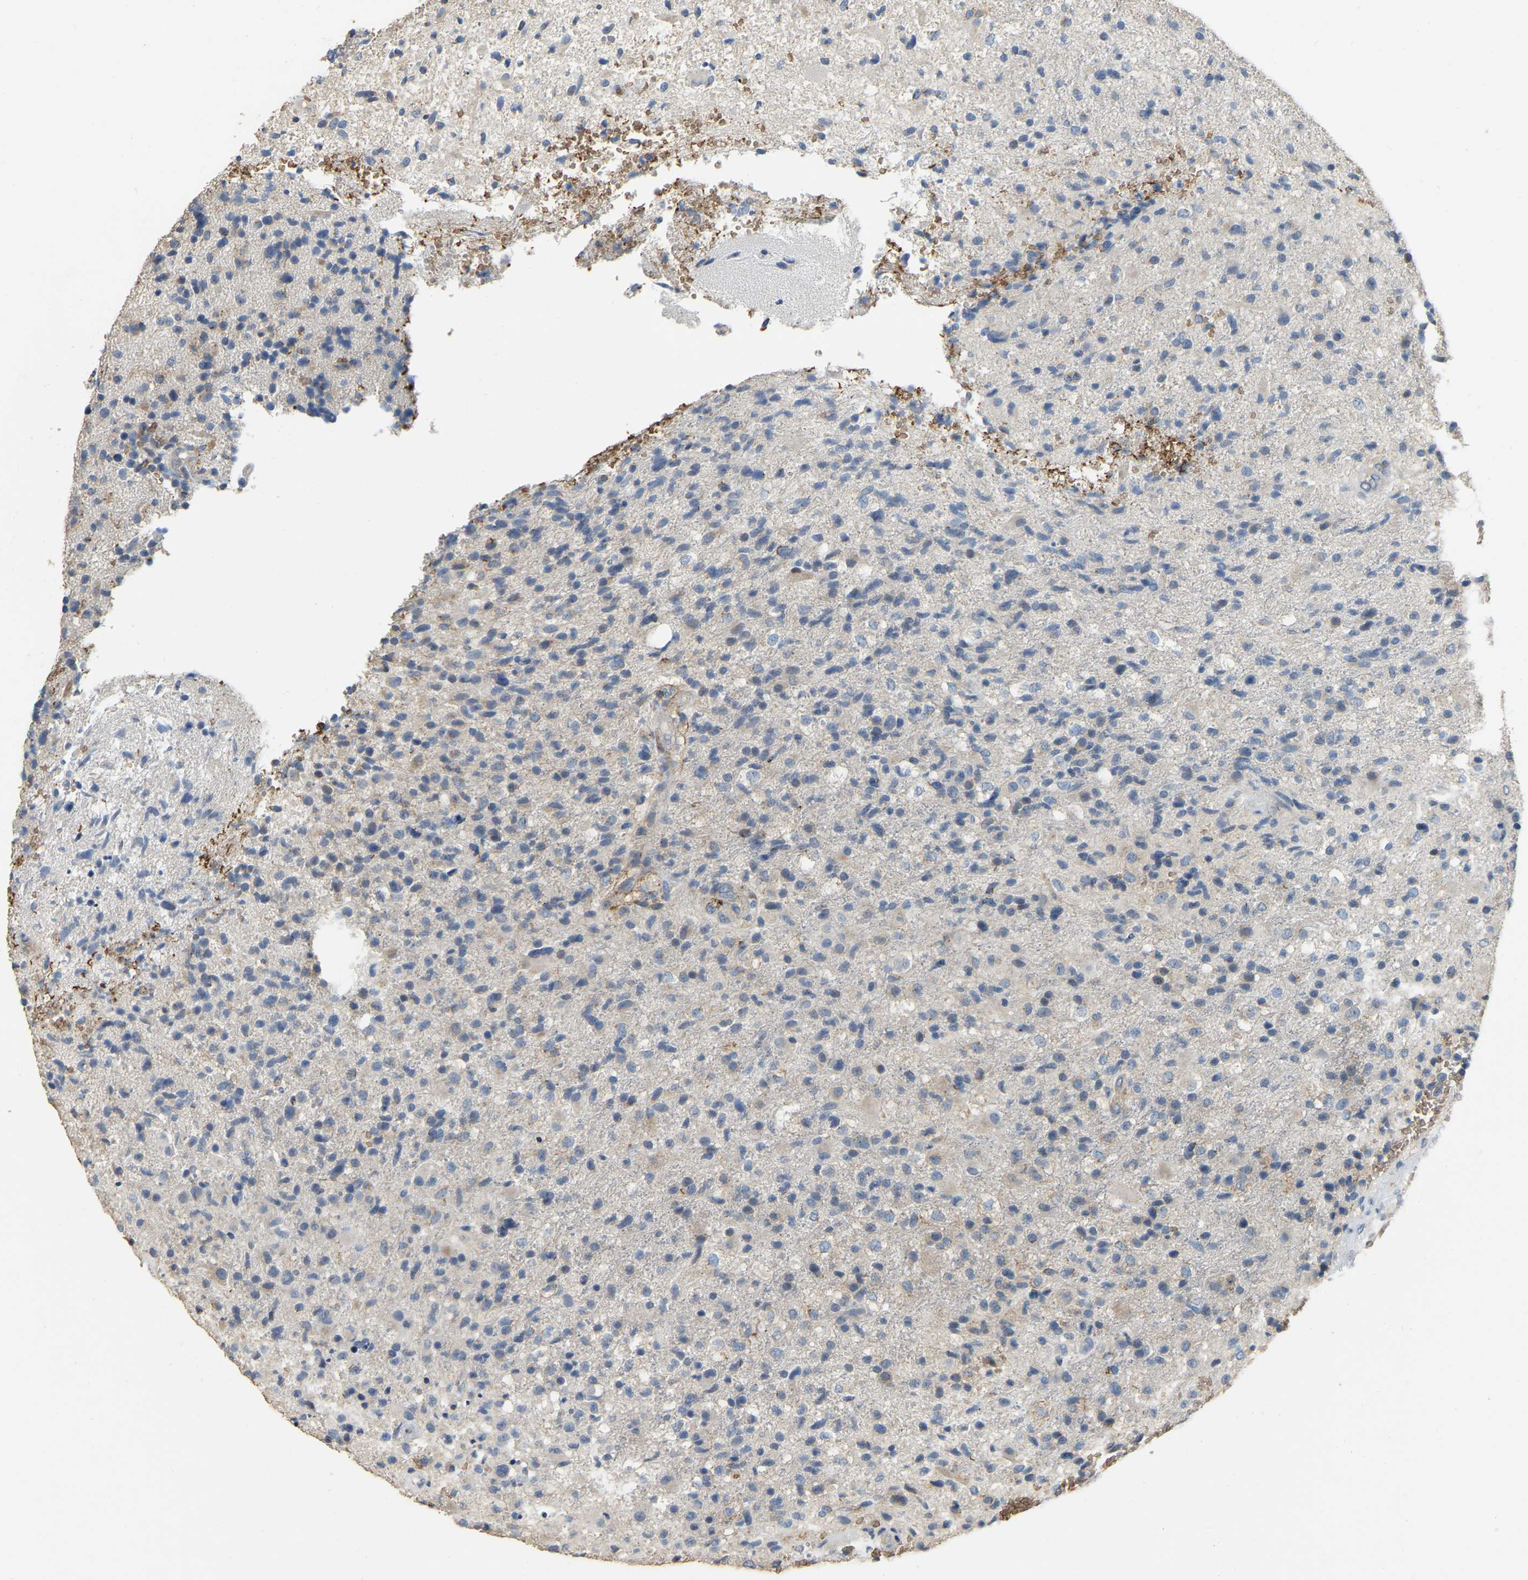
{"staining": {"intensity": "weak", "quantity": "<25%", "location": "cytoplasmic/membranous"}, "tissue": "glioma", "cell_type": "Tumor cells", "image_type": "cancer", "snomed": [{"axis": "morphology", "description": "Glioma, malignant, High grade"}, {"axis": "topography", "description": "Brain"}], "caption": "High magnification brightfield microscopy of glioma stained with DAB (3,3'-diaminobenzidine) (brown) and counterstained with hematoxylin (blue): tumor cells show no significant positivity. The staining was performed using DAB (3,3'-diaminobenzidine) to visualize the protein expression in brown, while the nuclei were stained in blue with hematoxylin (Magnification: 20x).", "gene": "CFAP298", "patient": {"sex": "male", "age": 72}}